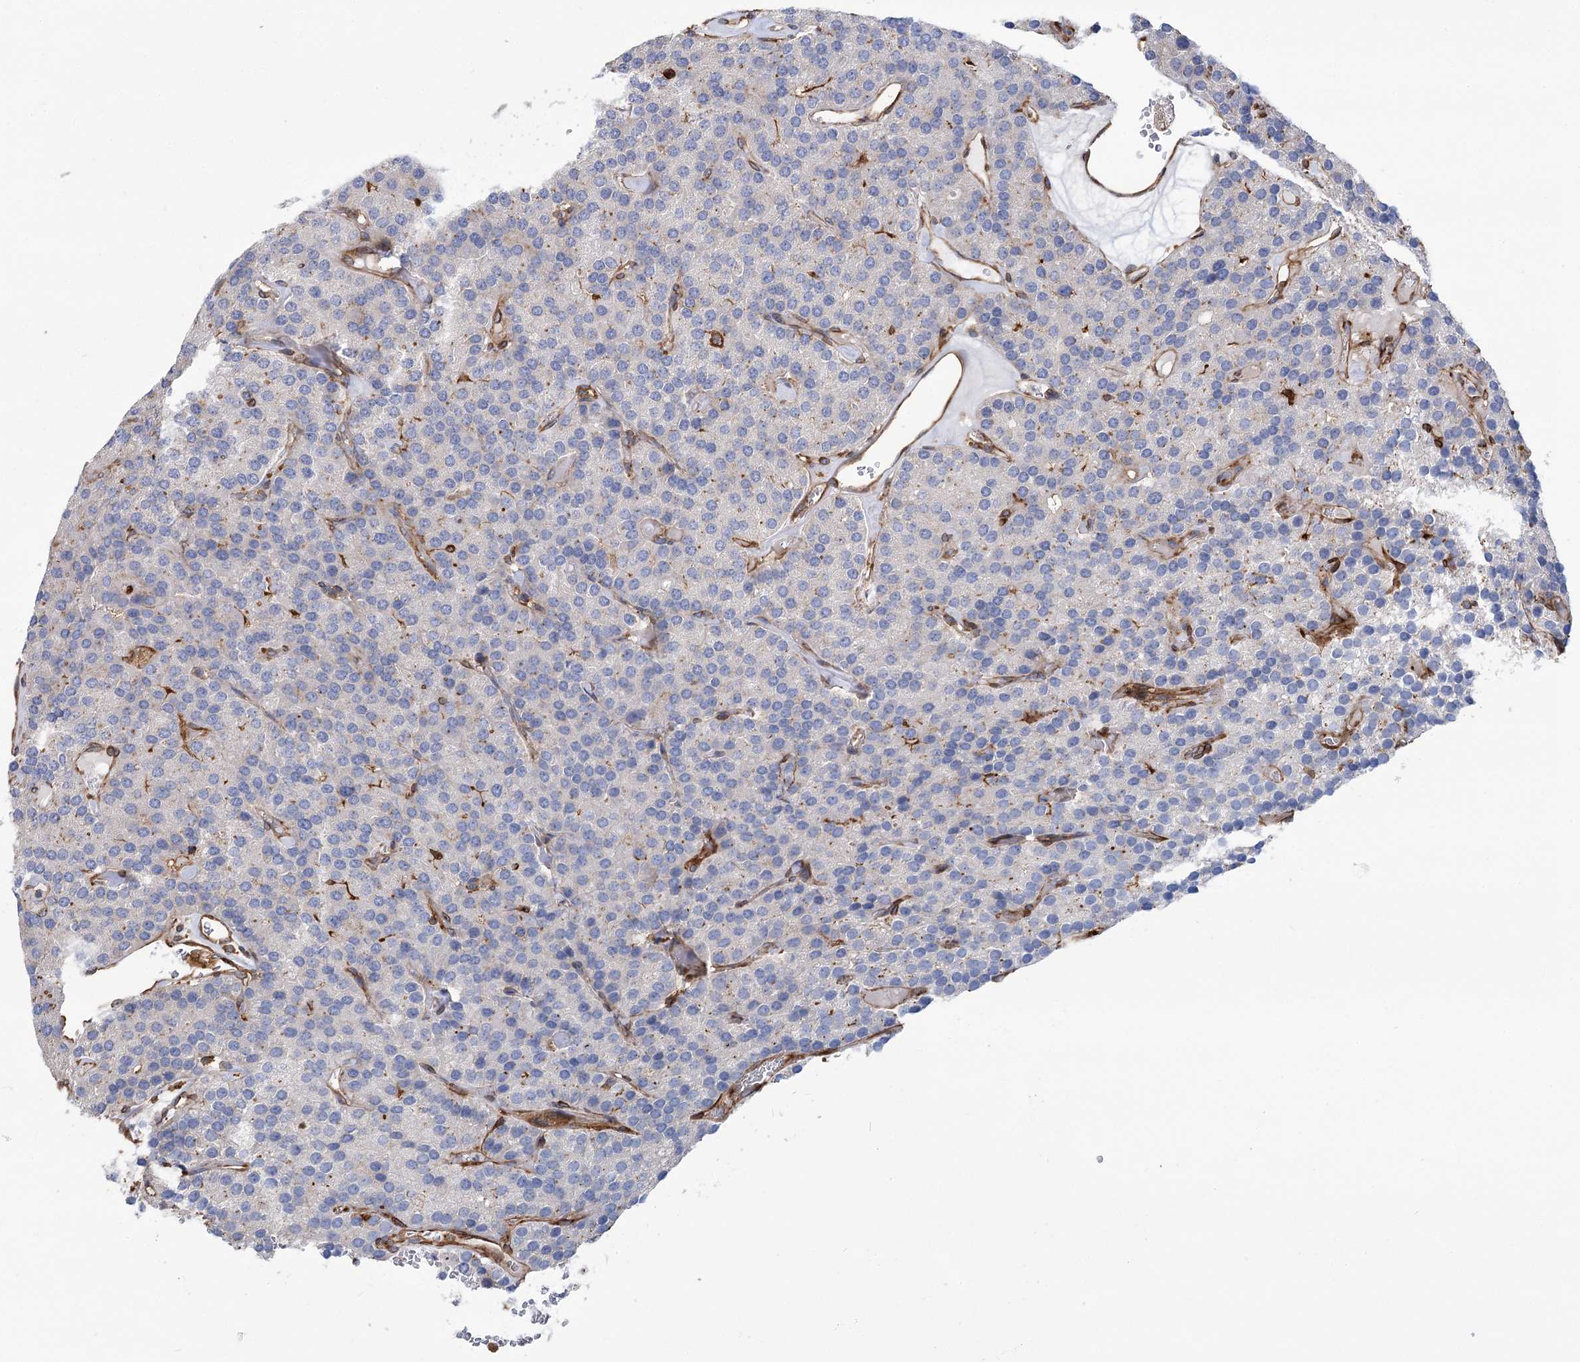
{"staining": {"intensity": "moderate", "quantity": "25%-75%", "location": "cytoplasmic/membranous"}, "tissue": "parathyroid gland", "cell_type": "Glandular cells", "image_type": "normal", "snomed": [{"axis": "morphology", "description": "Normal tissue, NOS"}, {"axis": "morphology", "description": "Adenoma, NOS"}, {"axis": "topography", "description": "Parathyroid gland"}], "caption": "This micrograph displays normal parathyroid gland stained with immunohistochemistry to label a protein in brown. The cytoplasmic/membranous of glandular cells show moderate positivity for the protein. Nuclei are counter-stained blue.", "gene": "GUSB", "patient": {"sex": "female", "age": 86}}